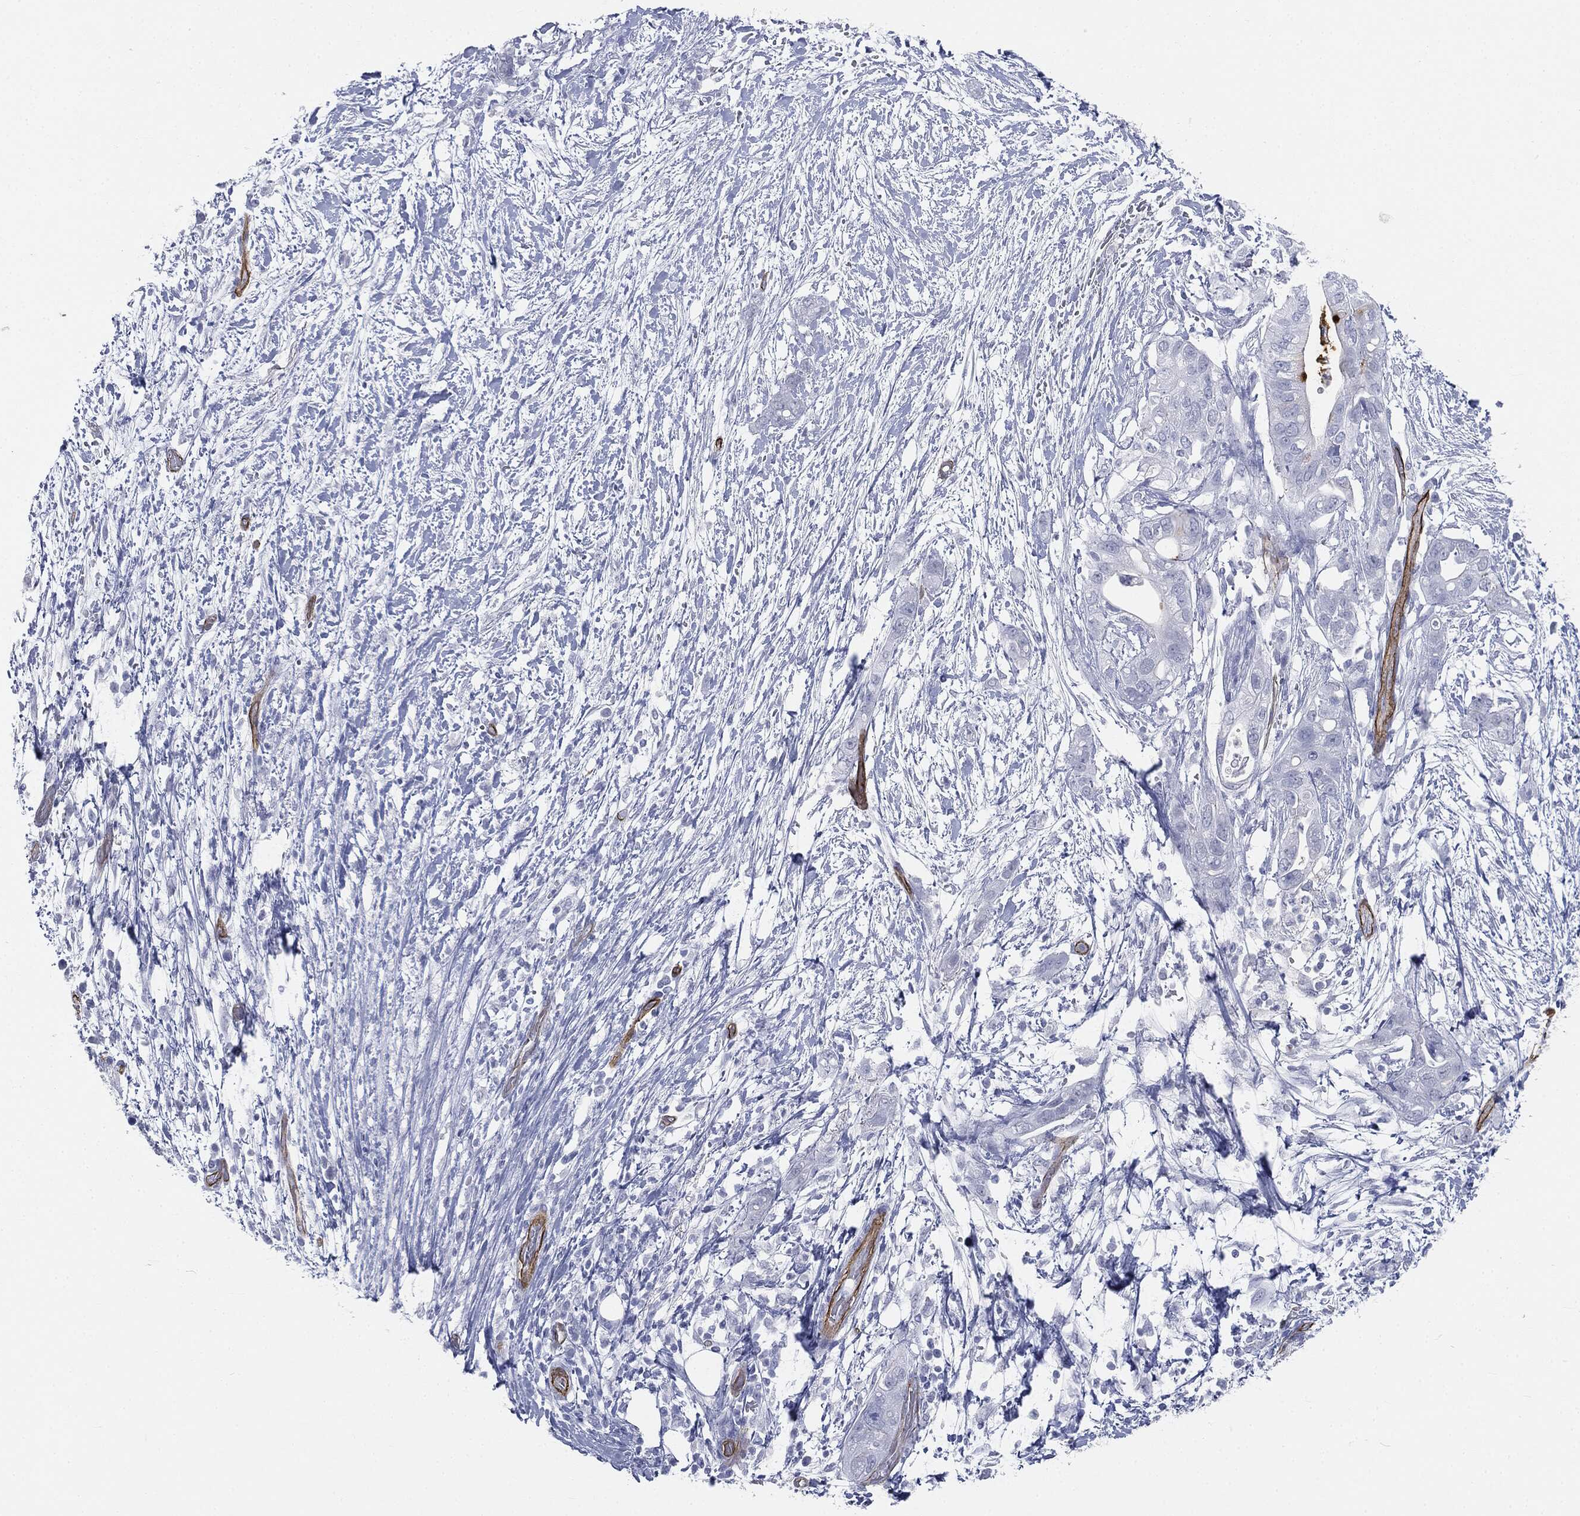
{"staining": {"intensity": "negative", "quantity": "none", "location": "none"}, "tissue": "pancreatic cancer", "cell_type": "Tumor cells", "image_type": "cancer", "snomed": [{"axis": "morphology", "description": "Adenocarcinoma, NOS"}, {"axis": "topography", "description": "Pancreas"}], "caption": "Immunohistochemical staining of adenocarcinoma (pancreatic) displays no significant expression in tumor cells.", "gene": "MUC5AC", "patient": {"sex": "female", "age": 72}}